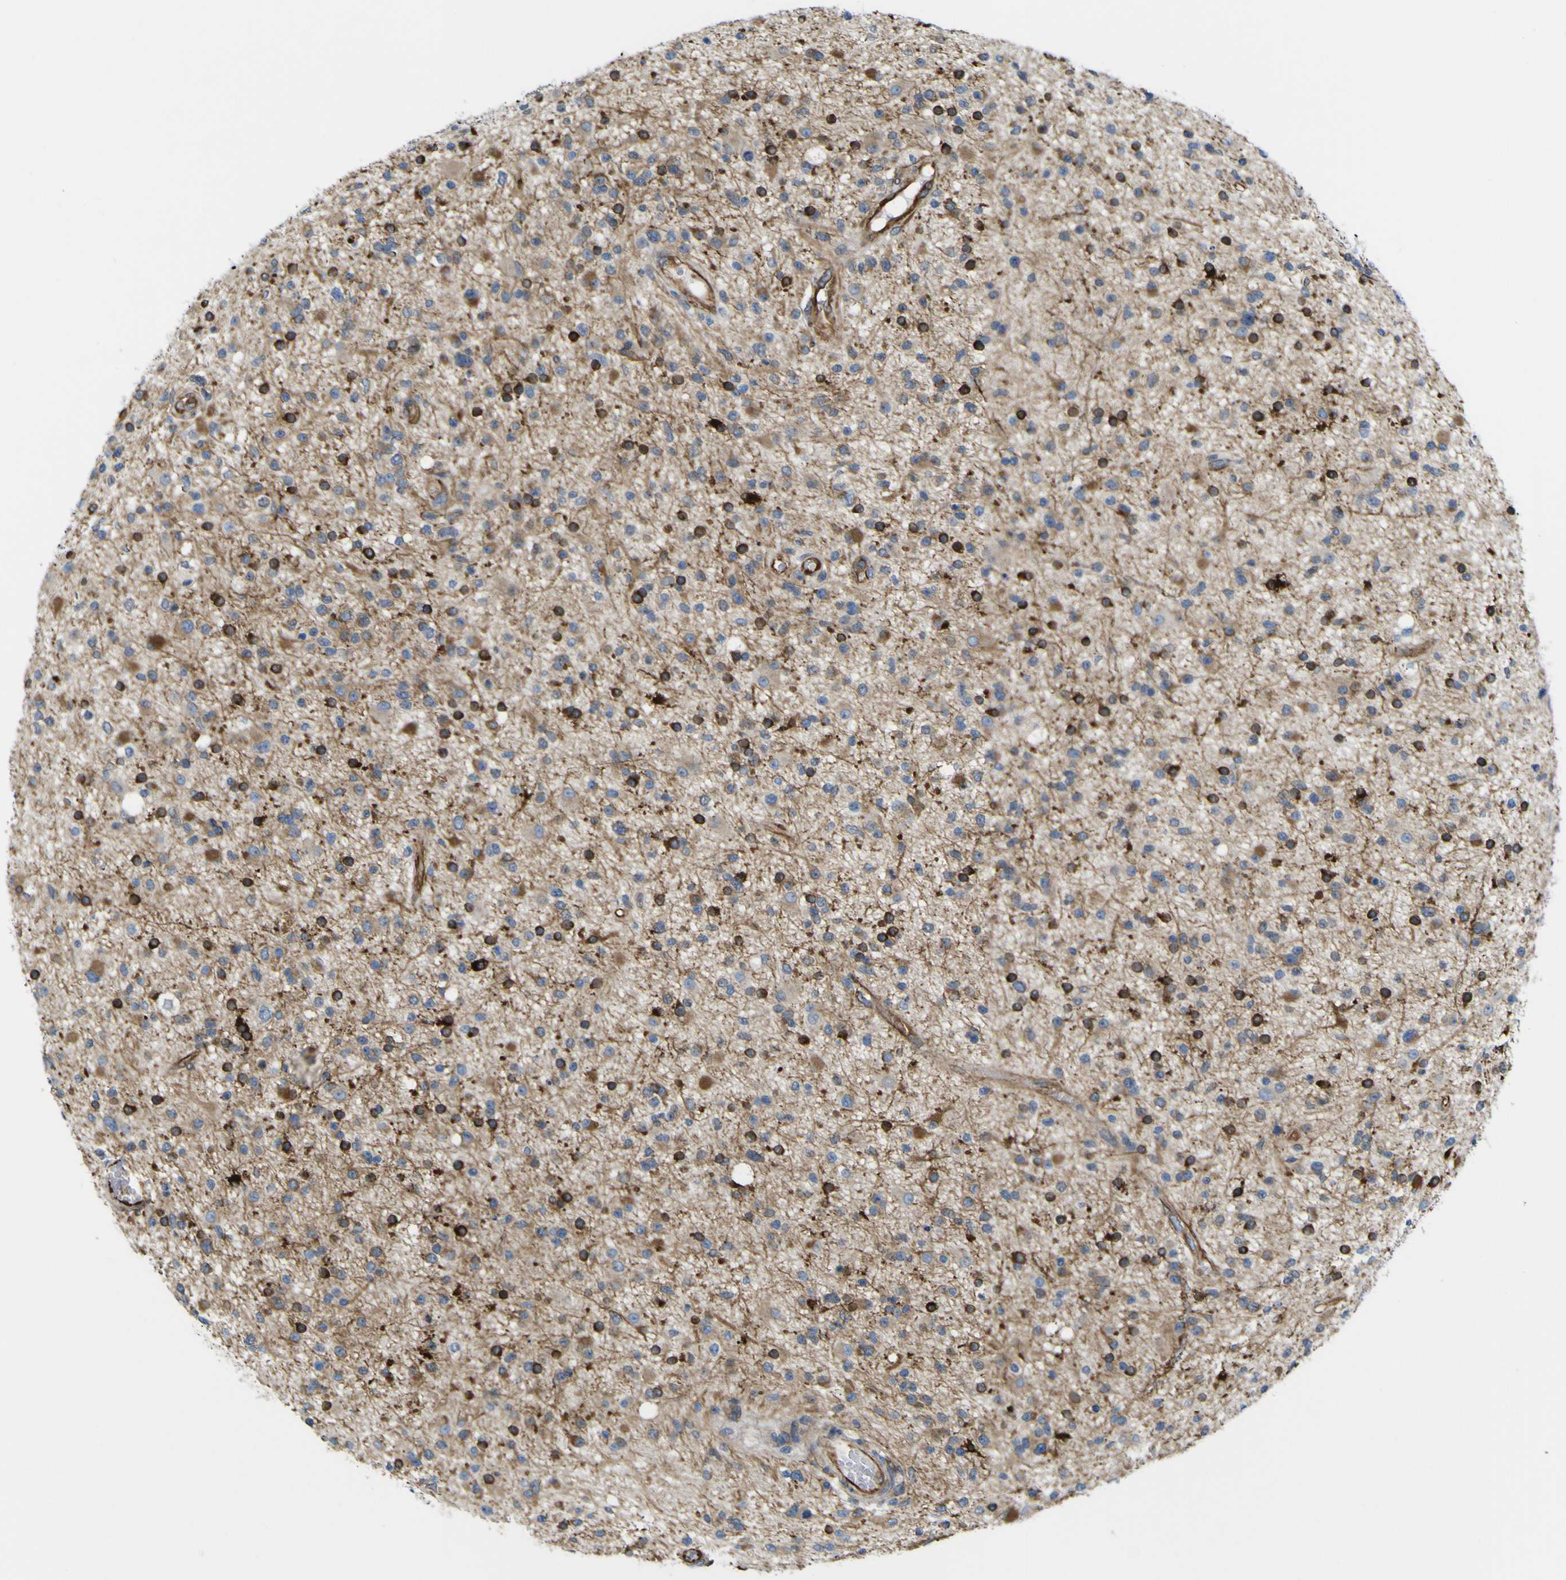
{"staining": {"intensity": "strong", "quantity": "25%-75%", "location": "cytoplasmic/membranous"}, "tissue": "glioma", "cell_type": "Tumor cells", "image_type": "cancer", "snomed": [{"axis": "morphology", "description": "Glioma, malignant, High grade"}, {"axis": "topography", "description": "Brain"}], "caption": "High-magnification brightfield microscopy of malignant glioma (high-grade) stained with DAB (3,3'-diaminobenzidine) (brown) and counterstained with hematoxylin (blue). tumor cells exhibit strong cytoplasmic/membranous staining is identified in about25%-75% of cells.", "gene": "JPH1", "patient": {"sex": "male", "age": 33}}